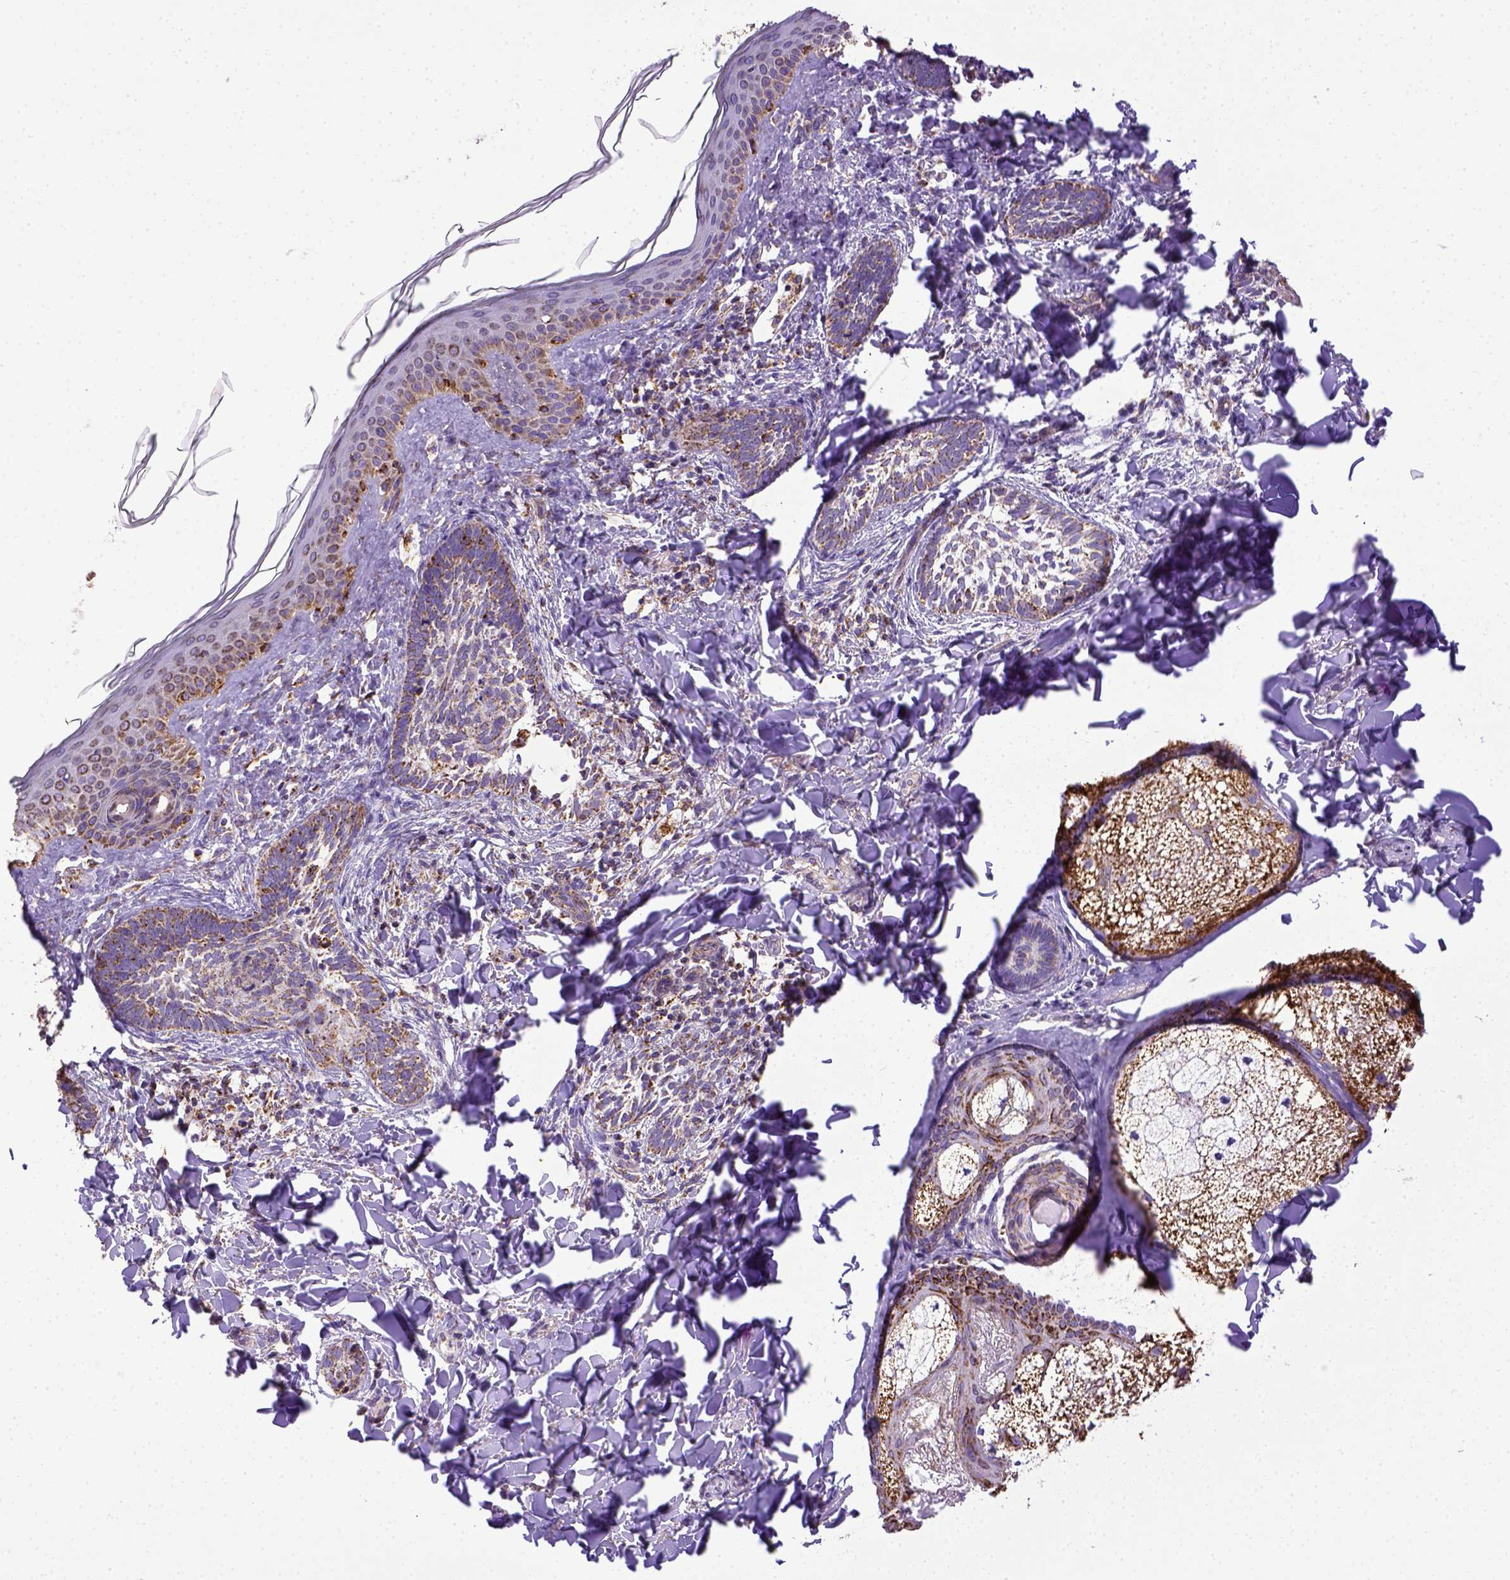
{"staining": {"intensity": "moderate", "quantity": "25%-75%", "location": "cytoplasmic/membranous"}, "tissue": "skin cancer", "cell_type": "Tumor cells", "image_type": "cancer", "snomed": [{"axis": "morphology", "description": "Normal tissue, NOS"}, {"axis": "morphology", "description": "Basal cell carcinoma"}, {"axis": "topography", "description": "Skin"}], "caption": "Protein analysis of skin cancer (basal cell carcinoma) tissue shows moderate cytoplasmic/membranous staining in about 25%-75% of tumor cells. Nuclei are stained in blue.", "gene": "MT-CO1", "patient": {"sex": "male", "age": 46}}